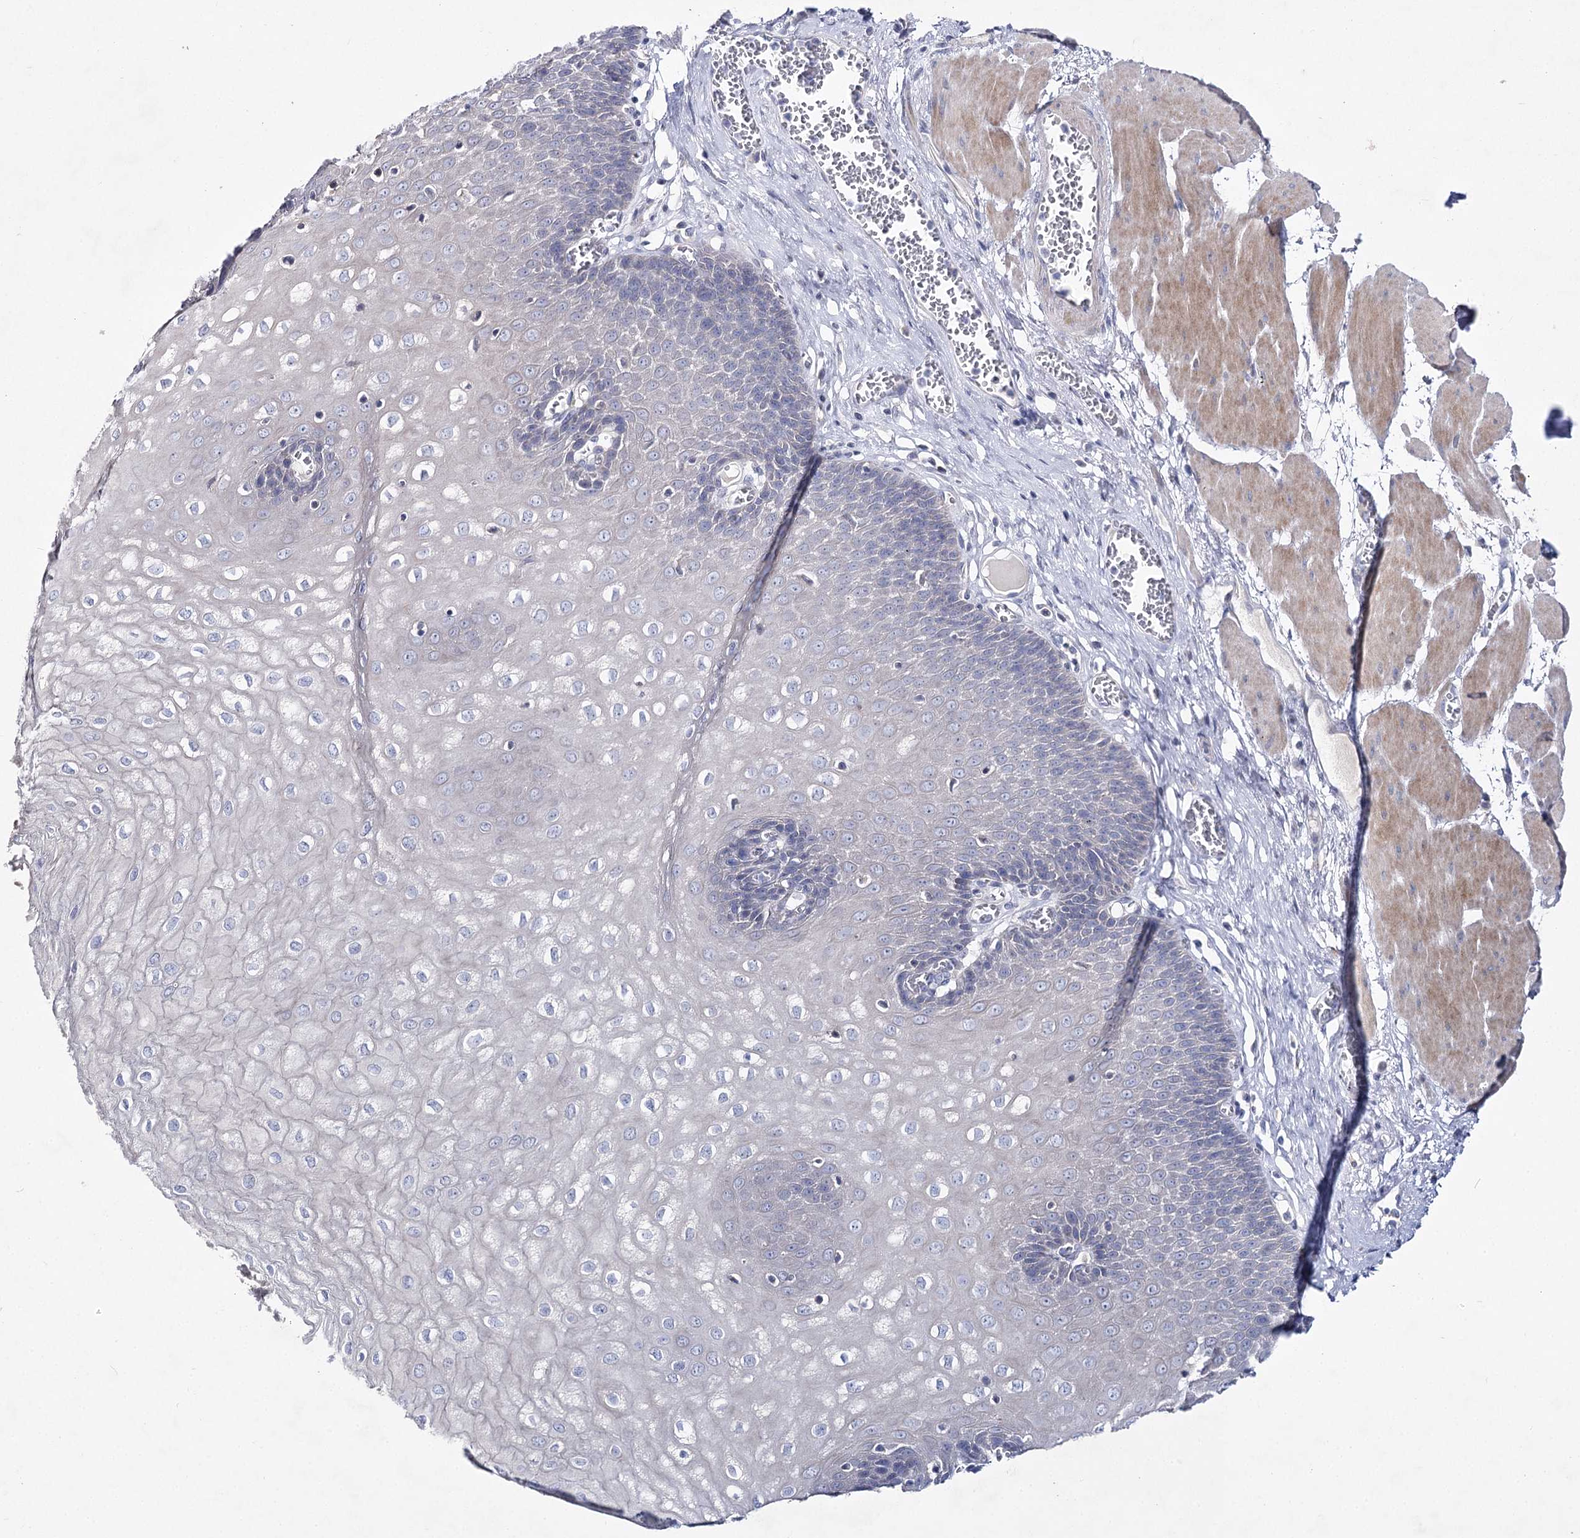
{"staining": {"intensity": "negative", "quantity": "none", "location": "none"}, "tissue": "esophagus", "cell_type": "Squamous epithelial cells", "image_type": "normal", "snomed": [{"axis": "morphology", "description": "Normal tissue, NOS"}, {"axis": "topography", "description": "Esophagus"}], "caption": "Esophagus was stained to show a protein in brown. There is no significant expression in squamous epithelial cells. Brightfield microscopy of immunohistochemistry stained with DAB (brown) and hematoxylin (blue), captured at high magnification.", "gene": "LRRC14B", "patient": {"sex": "male", "age": 60}}